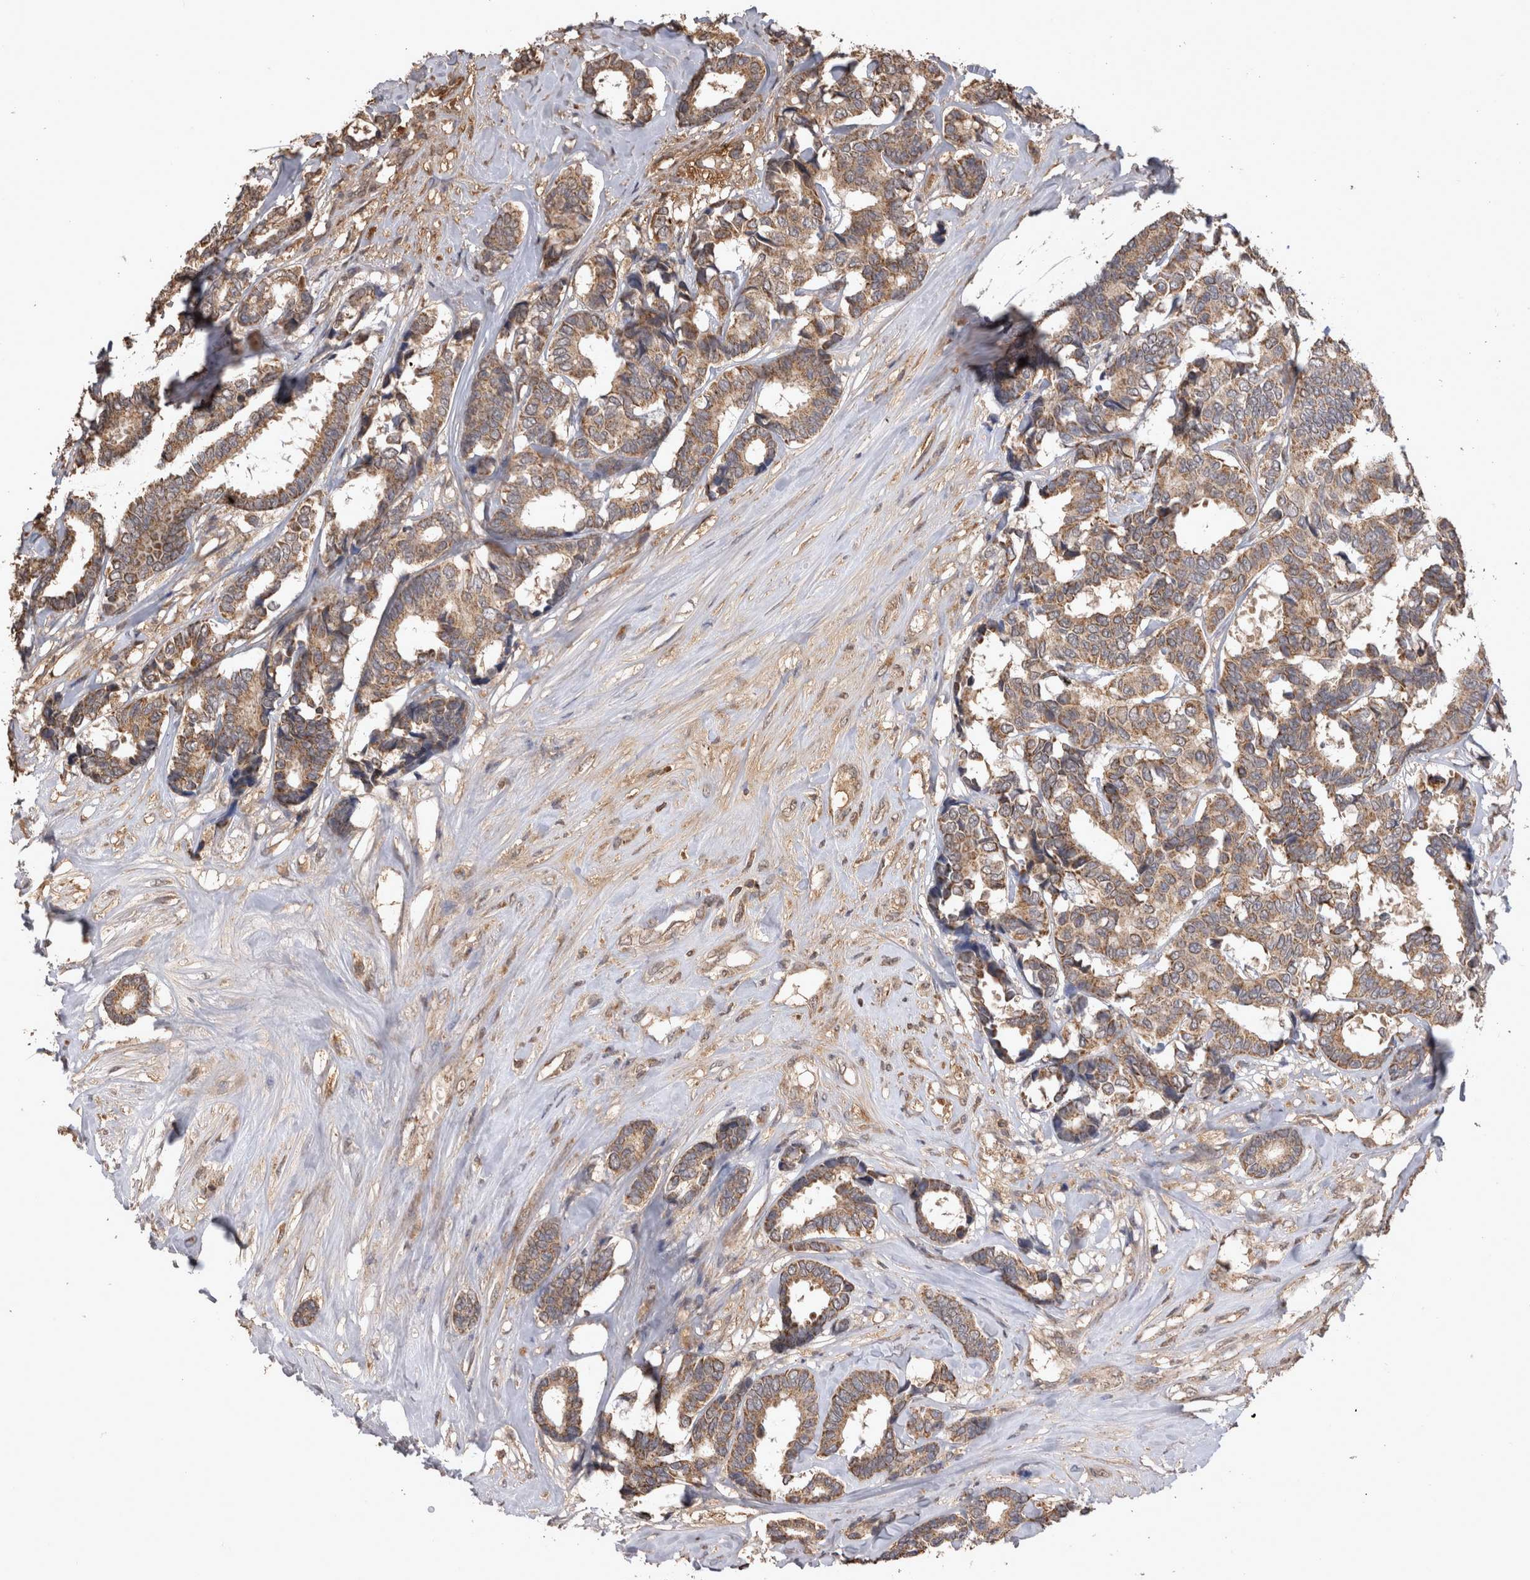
{"staining": {"intensity": "weak", "quantity": ">75%", "location": "cytoplasmic/membranous"}, "tissue": "breast cancer", "cell_type": "Tumor cells", "image_type": "cancer", "snomed": [{"axis": "morphology", "description": "Duct carcinoma"}, {"axis": "topography", "description": "Breast"}], "caption": "IHC (DAB) staining of breast intraductal carcinoma shows weak cytoplasmic/membranous protein staining in approximately >75% of tumor cells.", "gene": "PREP", "patient": {"sex": "female", "age": 87}}